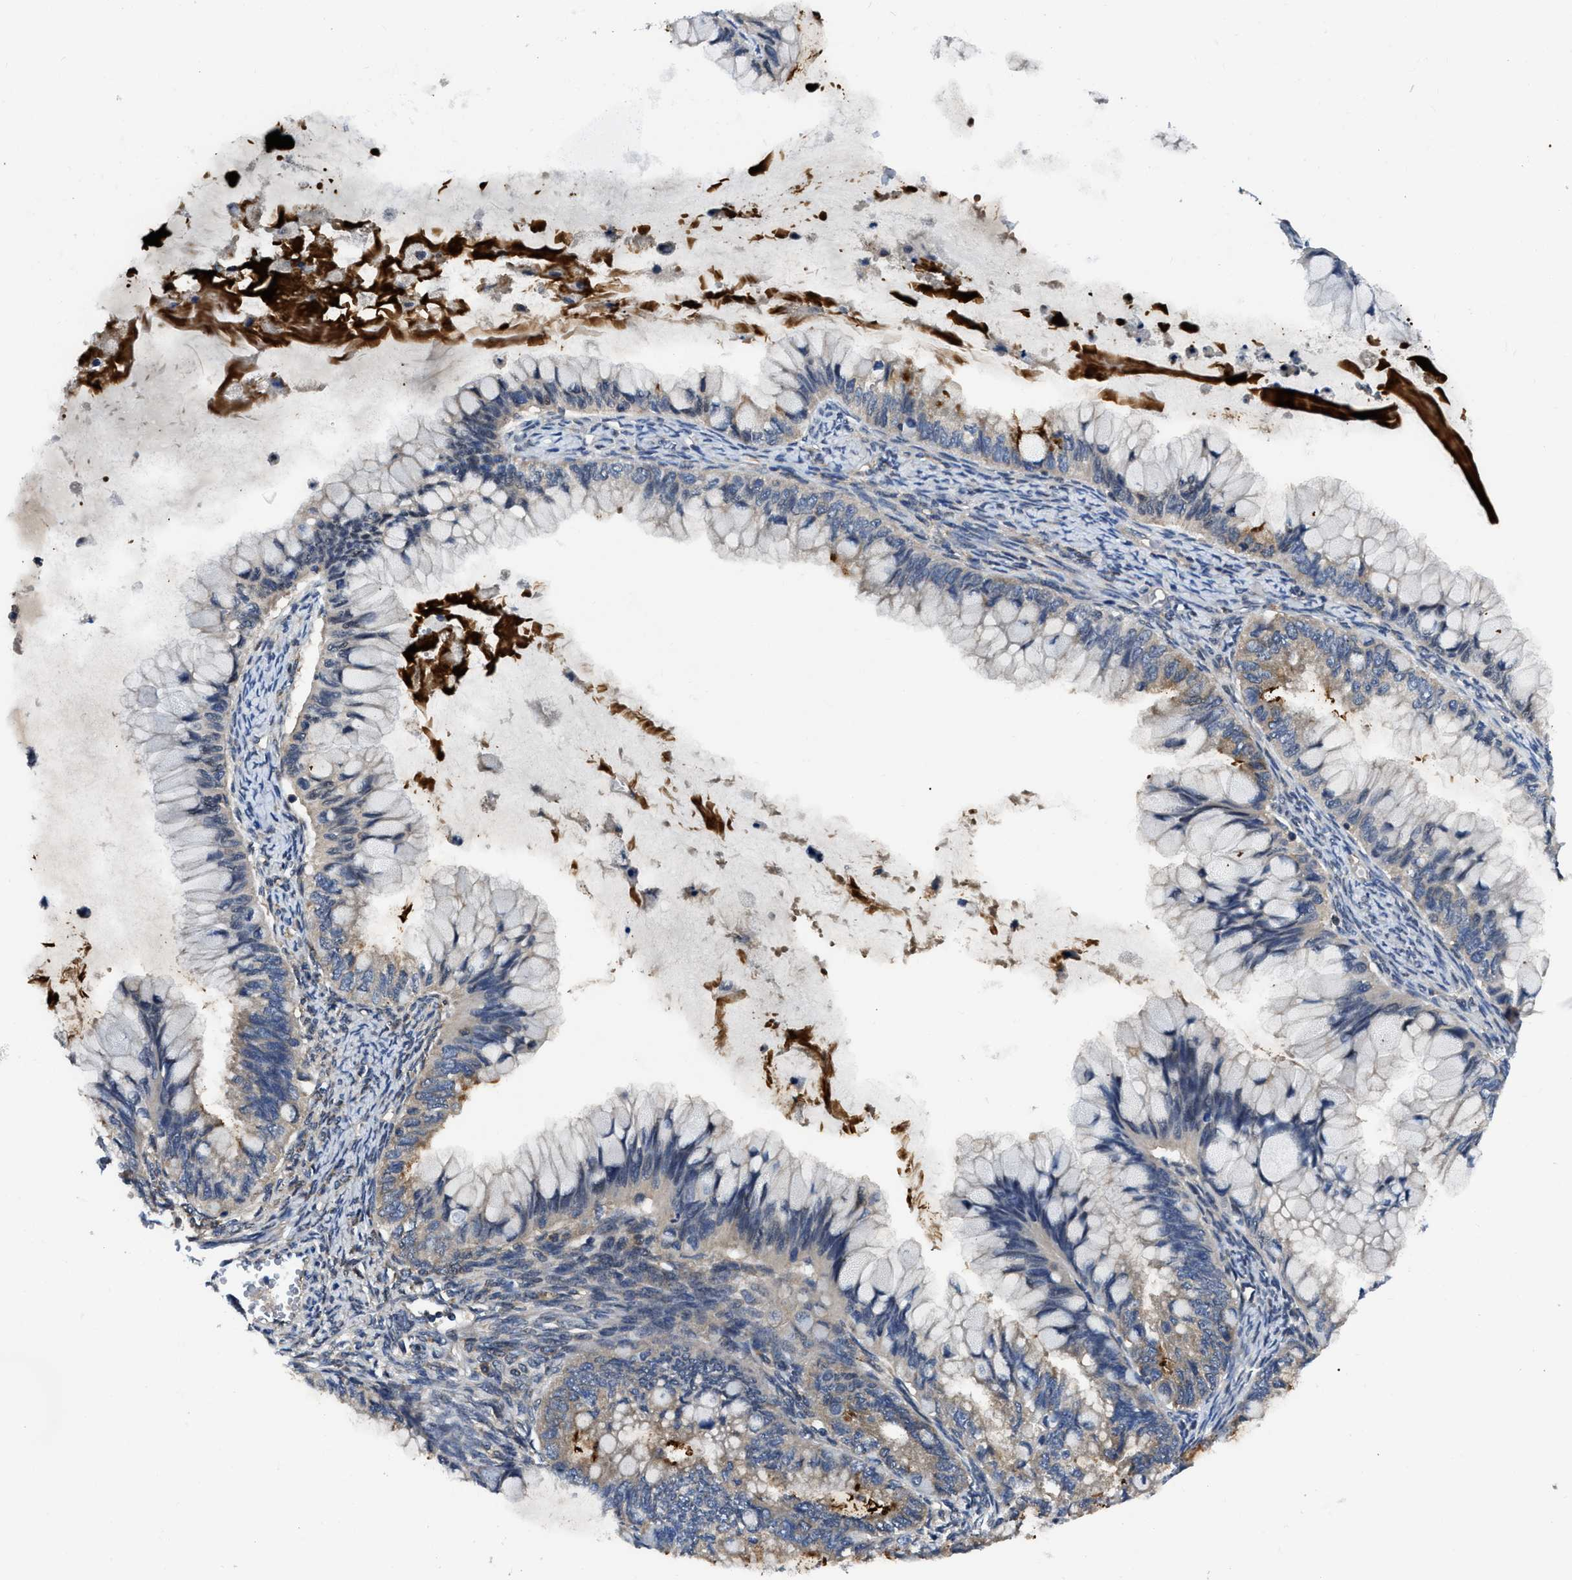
{"staining": {"intensity": "weak", "quantity": ">75%", "location": "cytoplasmic/membranous"}, "tissue": "ovarian cancer", "cell_type": "Tumor cells", "image_type": "cancer", "snomed": [{"axis": "morphology", "description": "Cystadenocarcinoma, mucinous, NOS"}, {"axis": "topography", "description": "Ovary"}], "caption": "Immunohistochemical staining of ovarian cancer (mucinous cystadenocarcinoma) shows weak cytoplasmic/membranous protein staining in about >75% of tumor cells.", "gene": "GET4", "patient": {"sex": "female", "age": 80}}